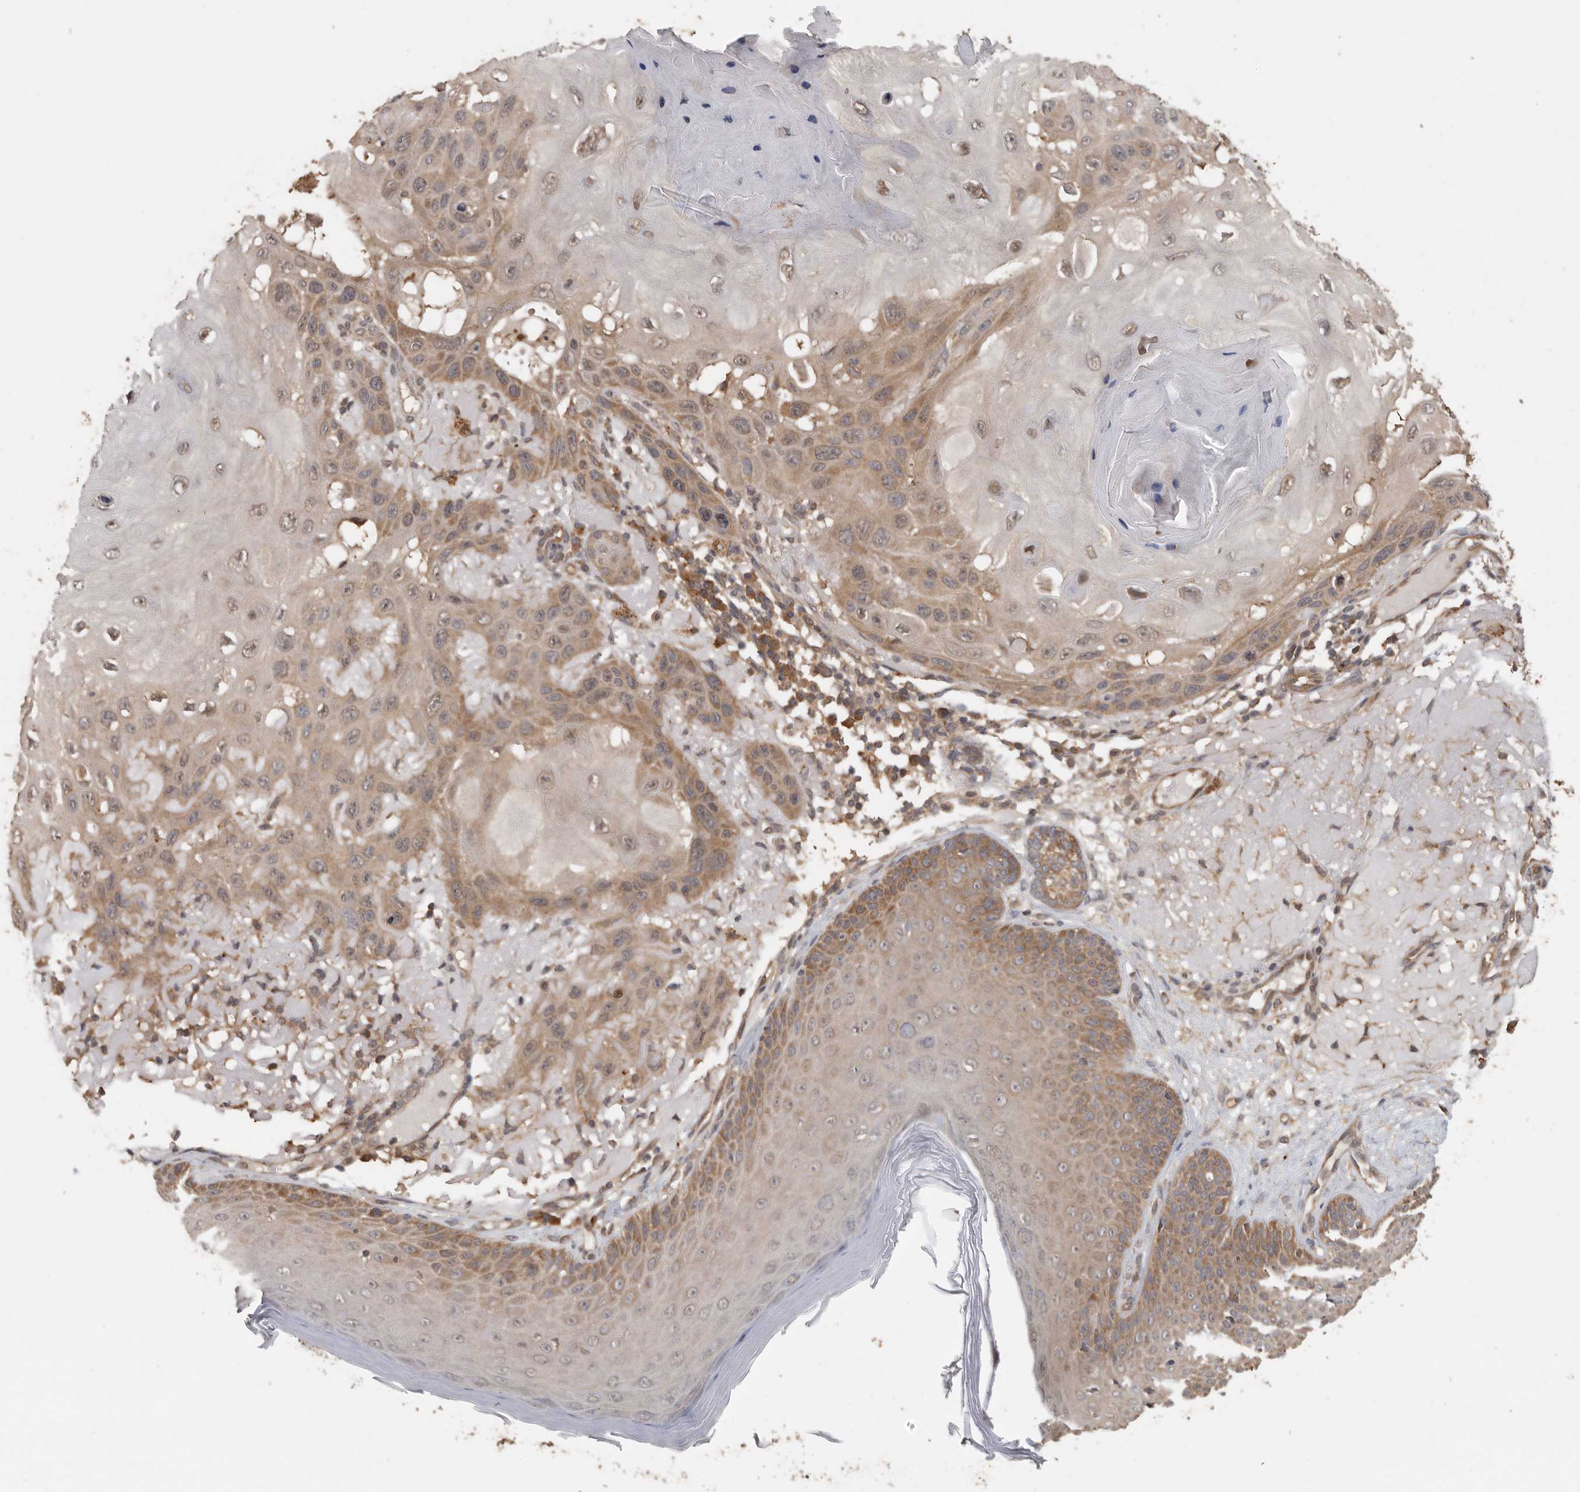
{"staining": {"intensity": "moderate", "quantity": "25%-75%", "location": "cytoplasmic/membranous"}, "tissue": "skin cancer", "cell_type": "Tumor cells", "image_type": "cancer", "snomed": [{"axis": "morphology", "description": "Normal tissue, NOS"}, {"axis": "morphology", "description": "Squamous cell carcinoma, NOS"}, {"axis": "topography", "description": "Skin"}], "caption": "A brown stain highlights moderate cytoplasmic/membranous positivity of a protein in skin cancer (squamous cell carcinoma) tumor cells. The protein is shown in brown color, while the nuclei are stained blue.", "gene": "CCT8", "patient": {"sex": "female", "age": 96}}